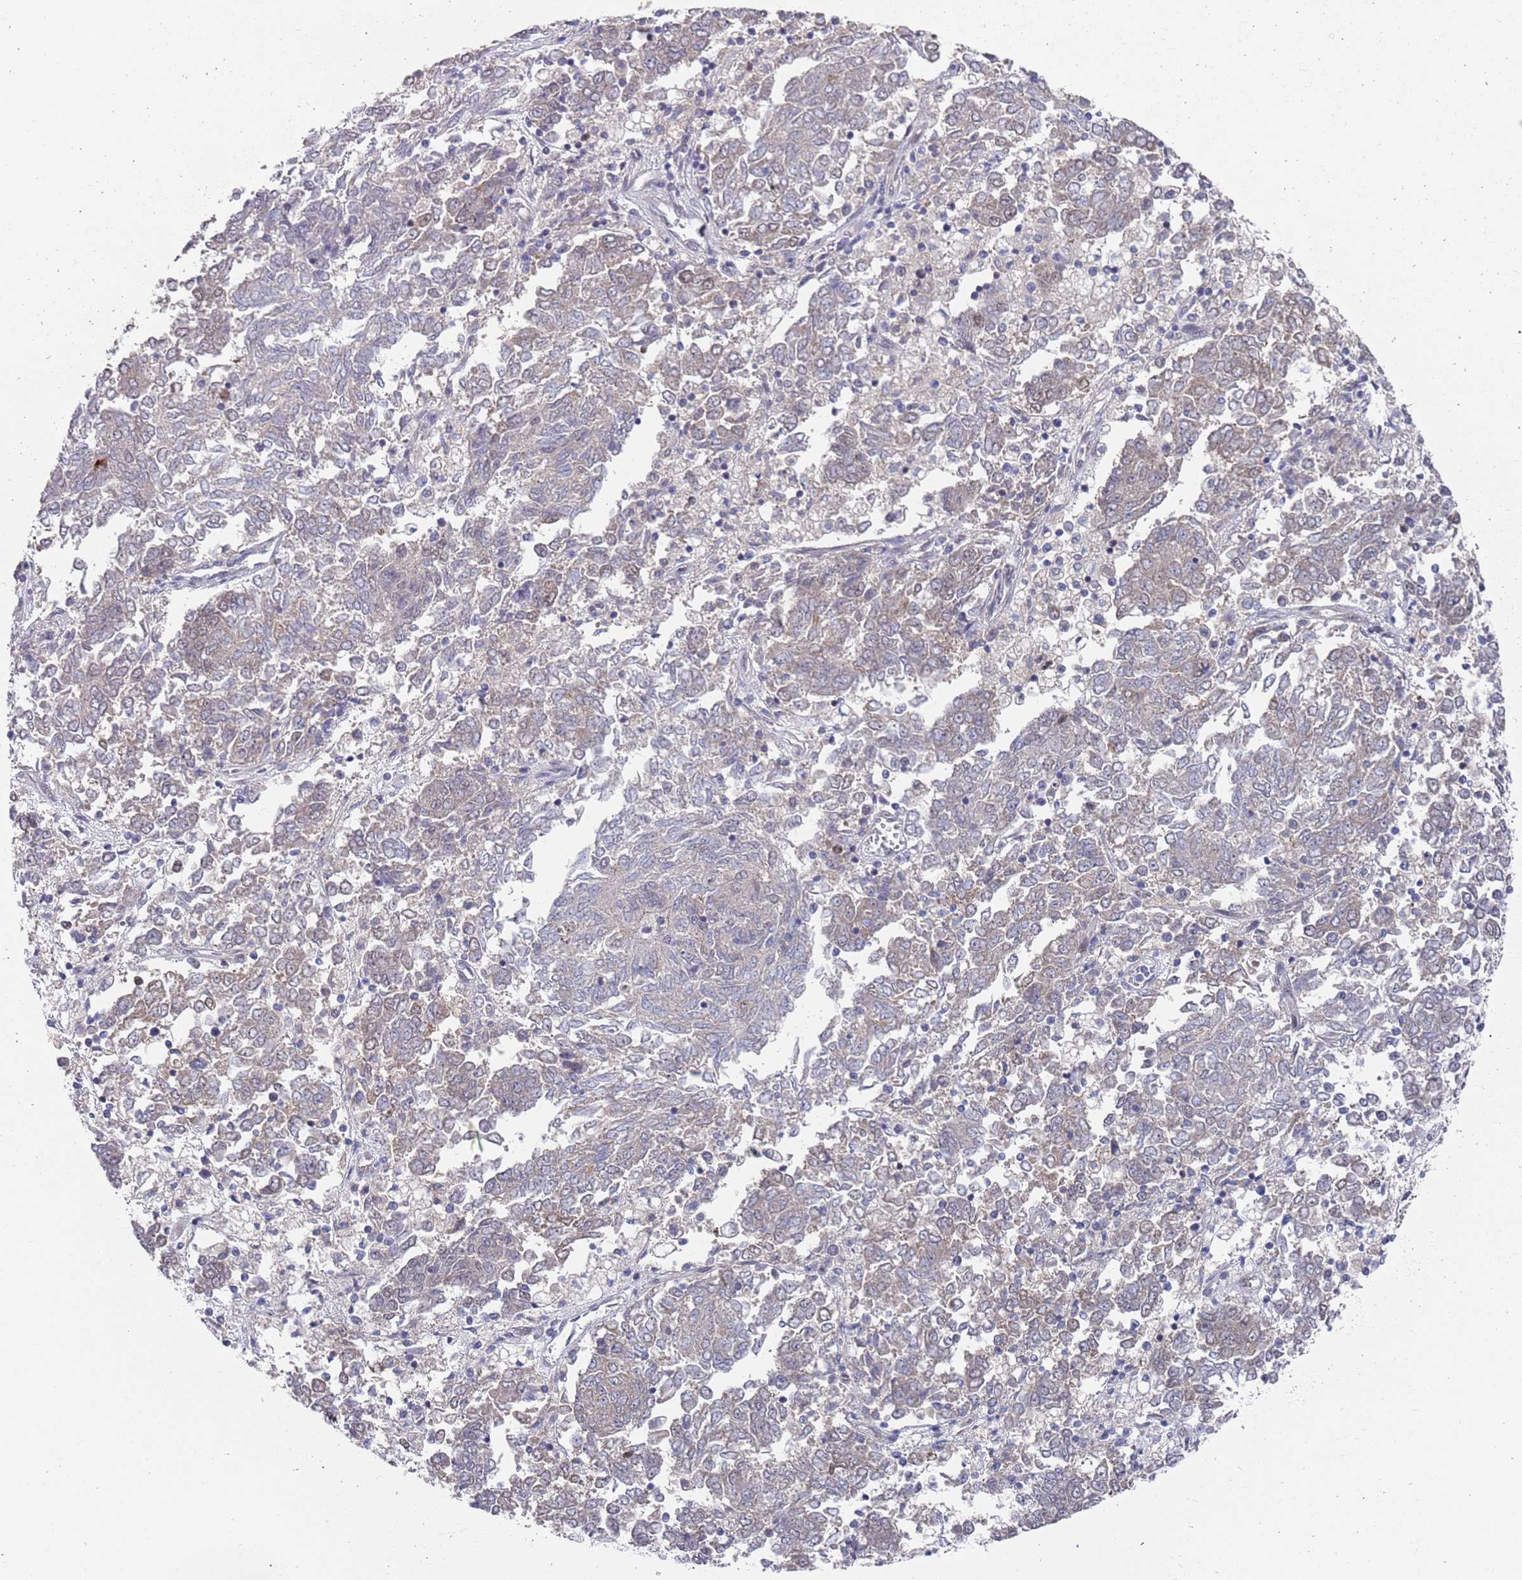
{"staining": {"intensity": "negative", "quantity": "none", "location": "none"}, "tissue": "endometrial cancer", "cell_type": "Tumor cells", "image_type": "cancer", "snomed": [{"axis": "morphology", "description": "Adenocarcinoma, NOS"}, {"axis": "topography", "description": "Endometrium"}], "caption": "Adenocarcinoma (endometrial) stained for a protein using IHC shows no staining tumor cells.", "gene": "COPS6", "patient": {"sex": "female", "age": 80}}